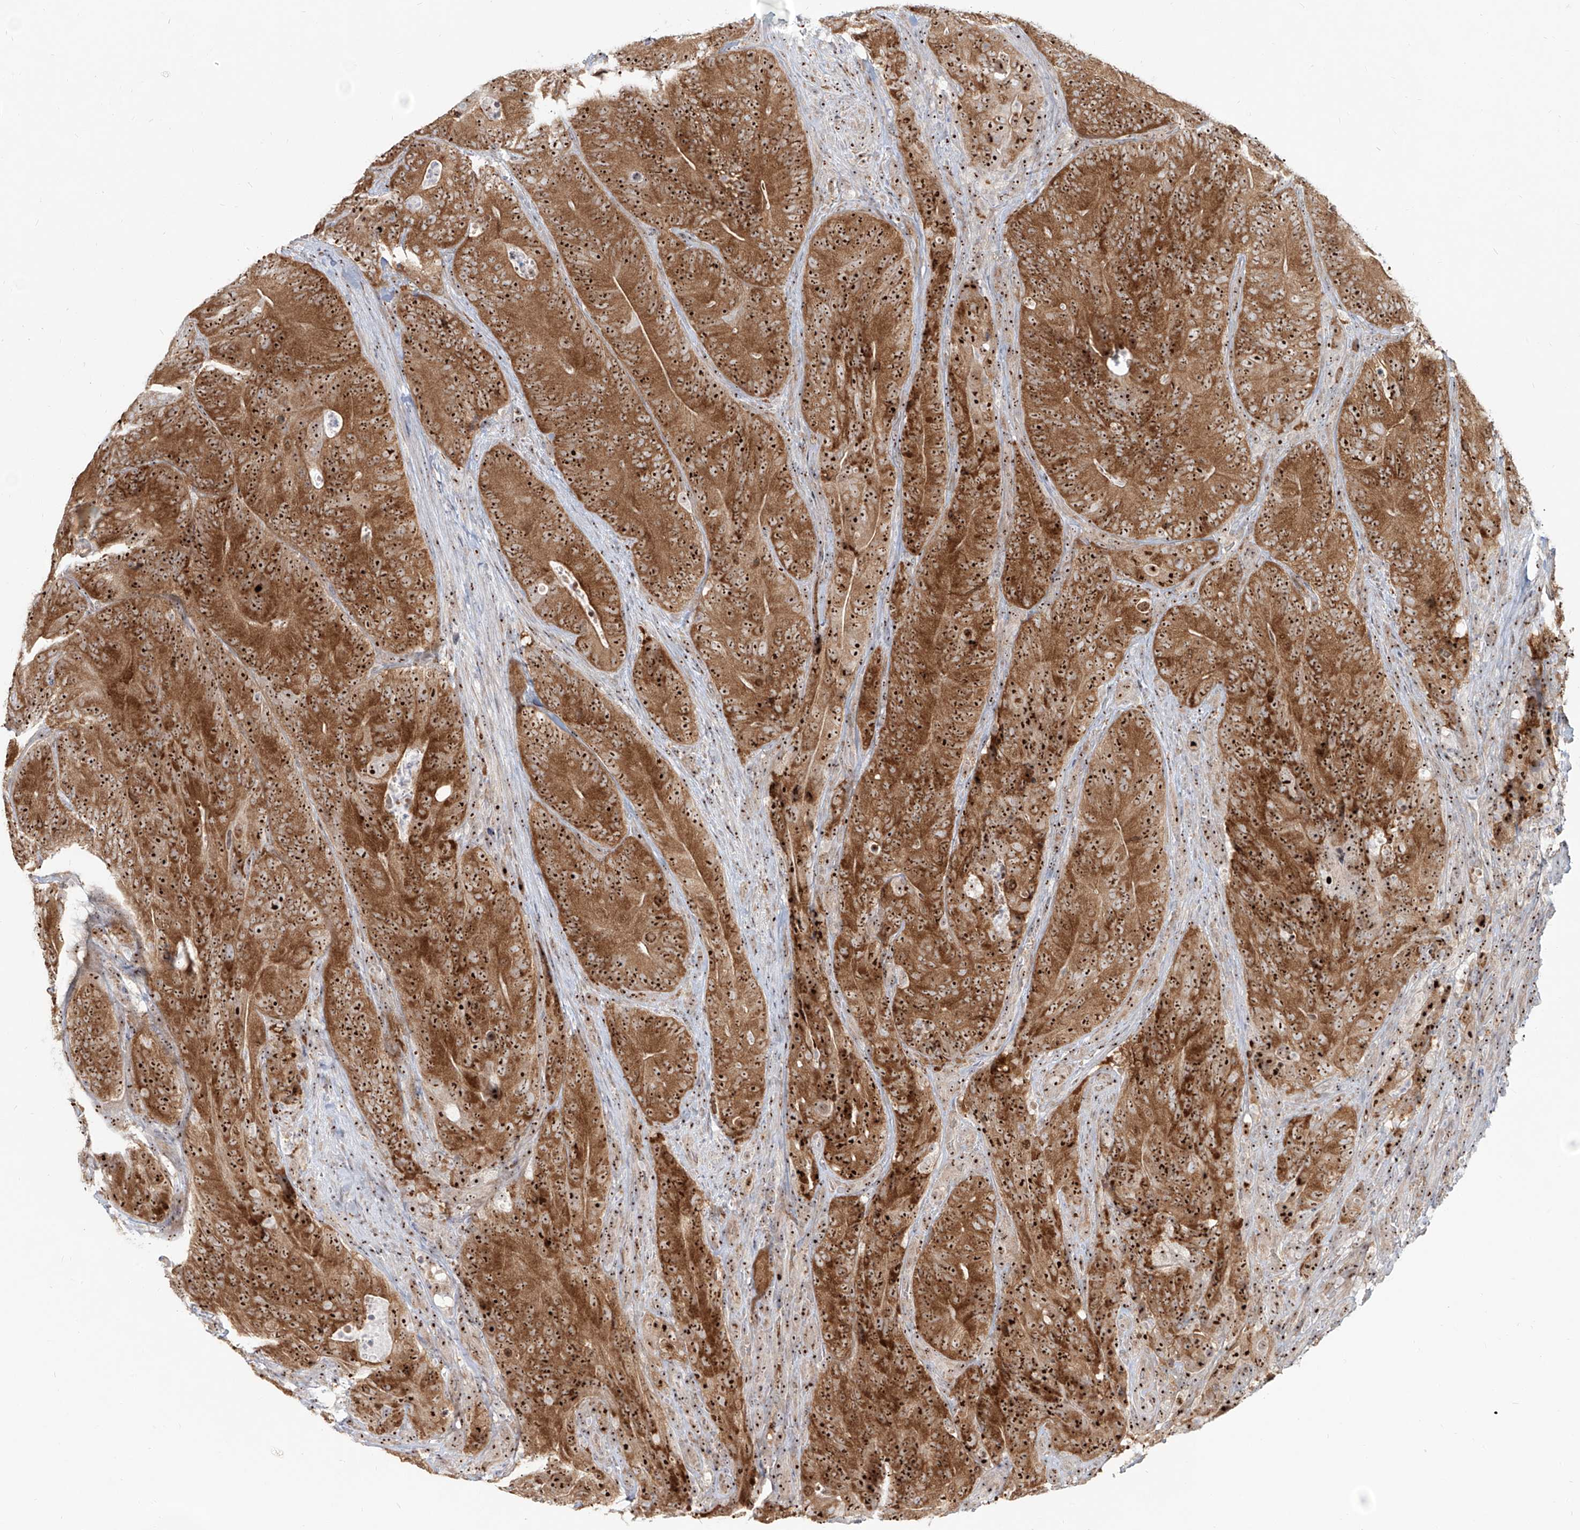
{"staining": {"intensity": "strong", "quantity": ">75%", "location": "cytoplasmic/membranous,nuclear"}, "tissue": "colorectal cancer", "cell_type": "Tumor cells", "image_type": "cancer", "snomed": [{"axis": "morphology", "description": "Normal tissue, NOS"}, {"axis": "topography", "description": "Colon"}], "caption": "Protein expression by immunohistochemistry (IHC) demonstrates strong cytoplasmic/membranous and nuclear positivity in about >75% of tumor cells in colorectal cancer.", "gene": "BYSL", "patient": {"sex": "female", "age": 82}}